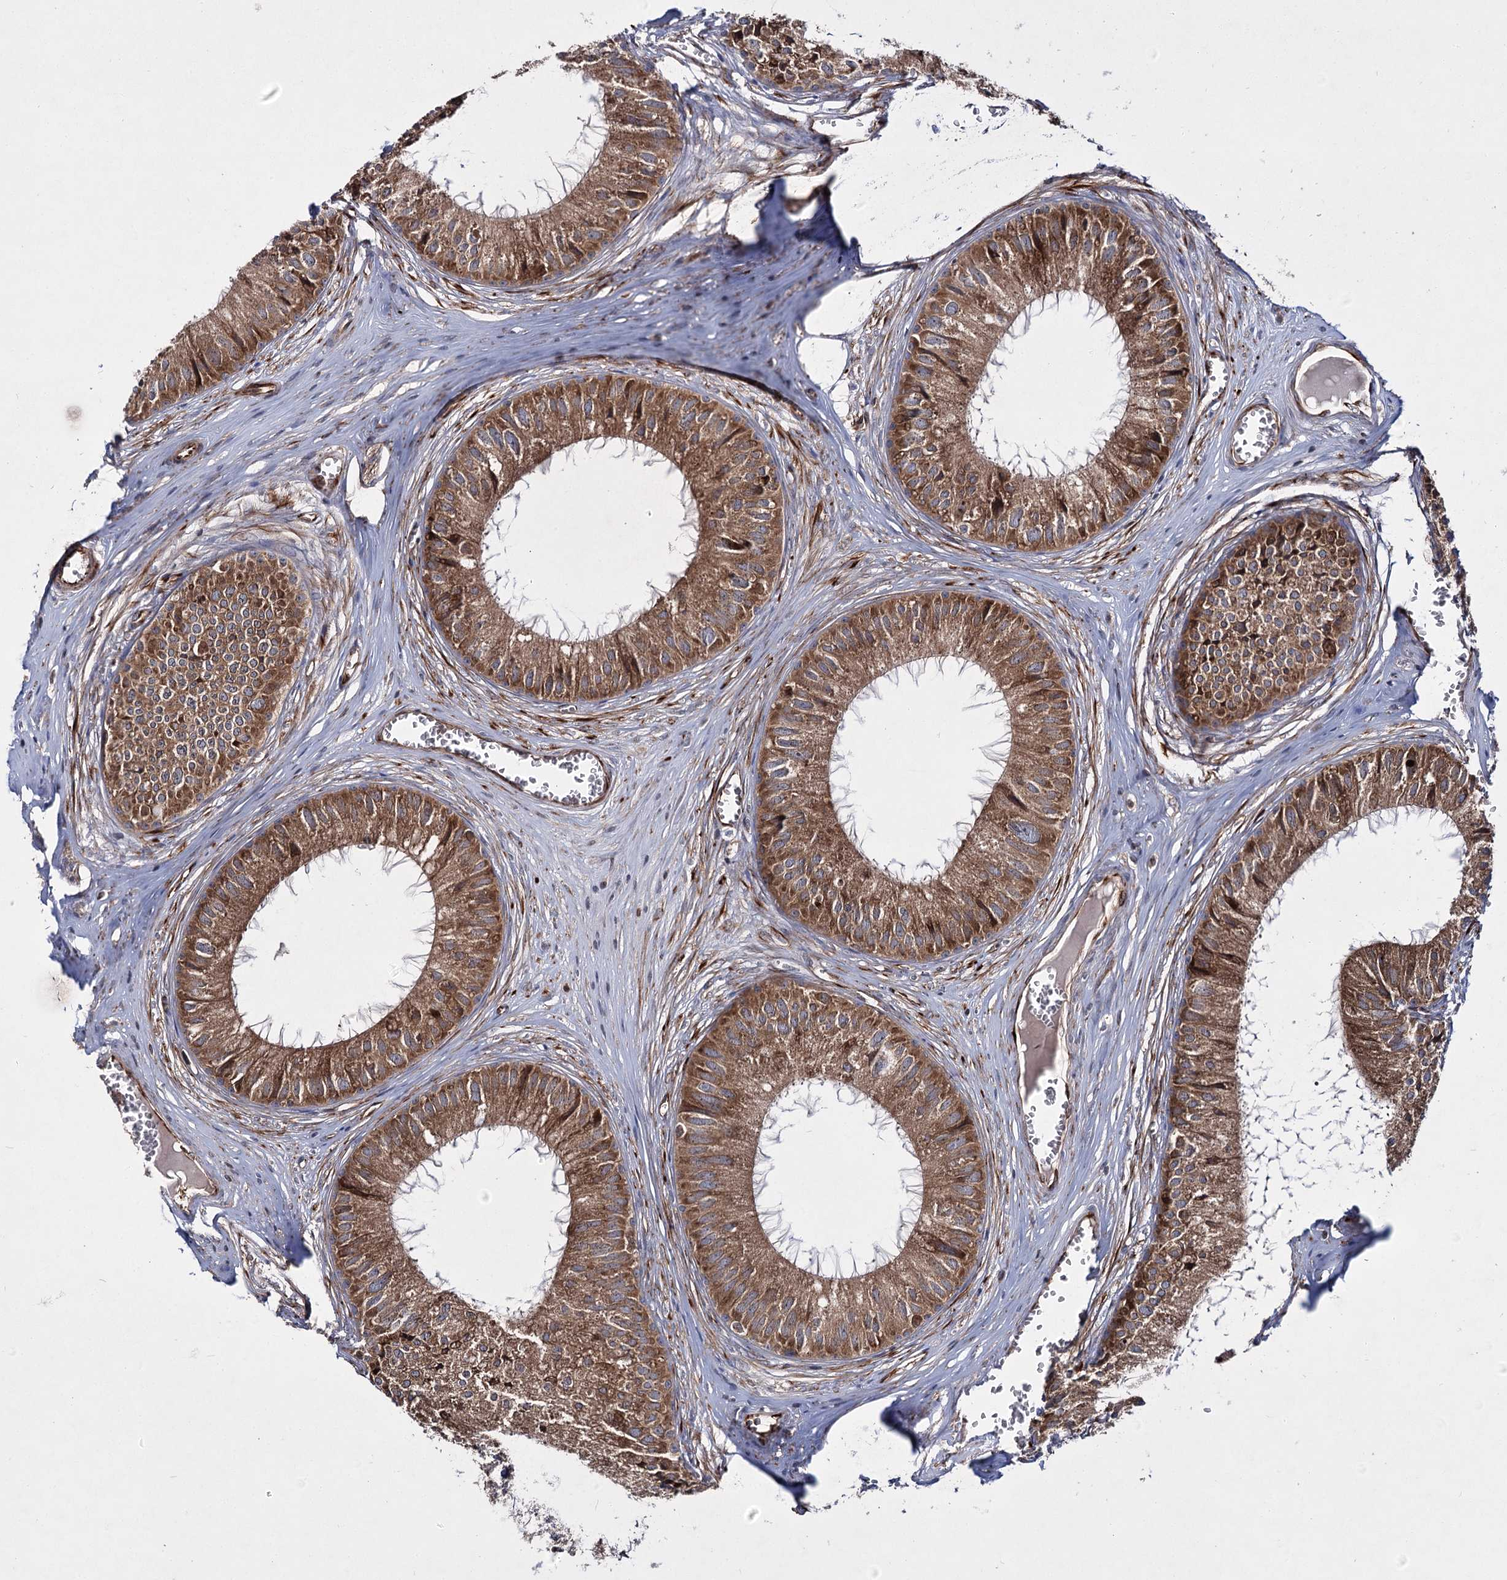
{"staining": {"intensity": "strong", "quantity": ">75%", "location": "cytoplasmic/membranous"}, "tissue": "epididymis", "cell_type": "Glandular cells", "image_type": "normal", "snomed": [{"axis": "morphology", "description": "Normal tissue, NOS"}, {"axis": "topography", "description": "Epididymis"}], "caption": "Immunohistochemistry staining of benign epididymis, which displays high levels of strong cytoplasmic/membranous expression in approximately >75% of glandular cells indicating strong cytoplasmic/membranous protein positivity. The staining was performed using DAB (brown) for protein detection and nuclei were counterstained in hematoxylin (blue).", "gene": "HECTD2", "patient": {"sex": "male", "age": 36}}